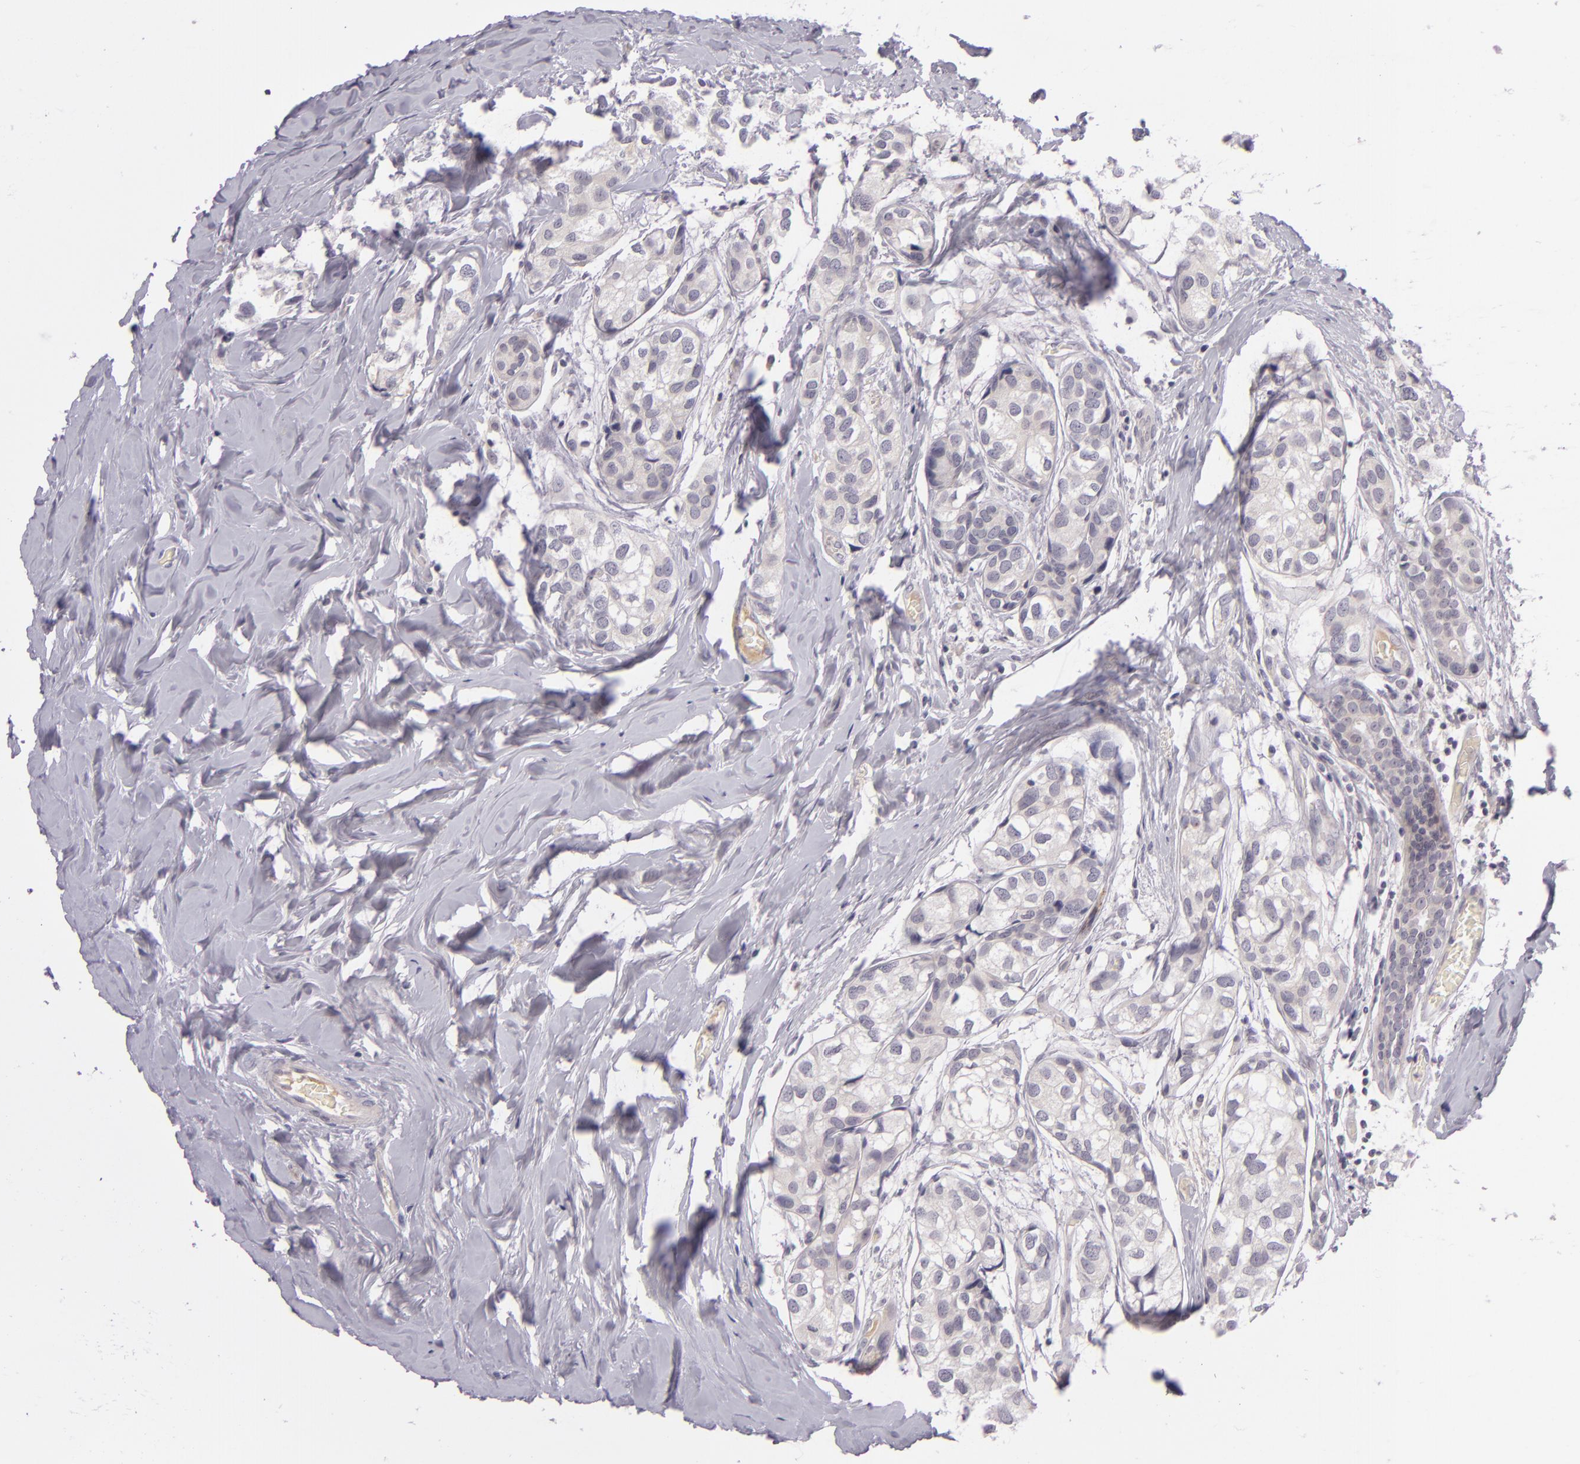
{"staining": {"intensity": "negative", "quantity": "none", "location": "none"}, "tissue": "breast cancer", "cell_type": "Tumor cells", "image_type": "cancer", "snomed": [{"axis": "morphology", "description": "Duct carcinoma"}, {"axis": "topography", "description": "Breast"}], "caption": "The IHC image has no significant staining in tumor cells of breast intraductal carcinoma tissue.", "gene": "DAG1", "patient": {"sex": "female", "age": 68}}